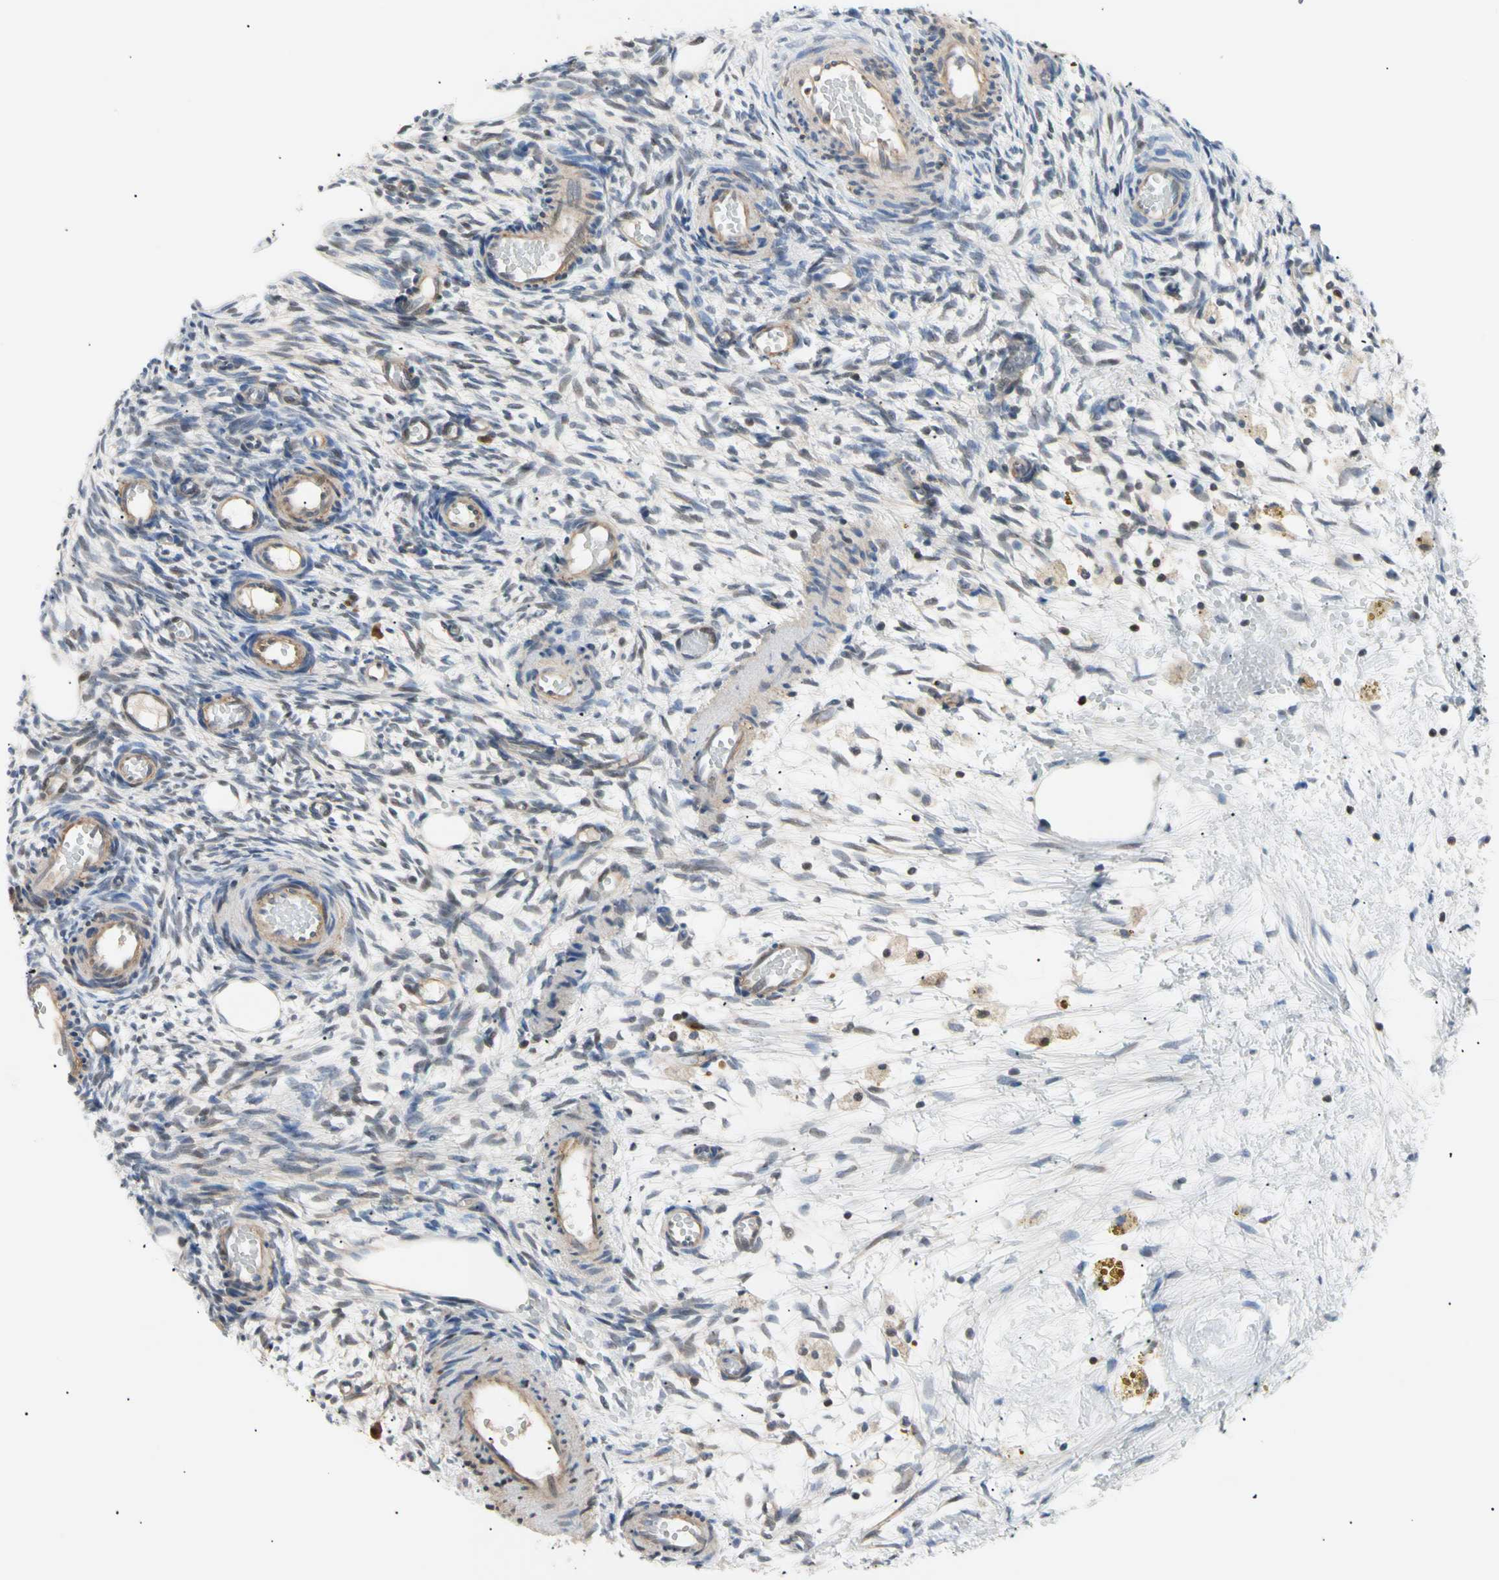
{"staining": {"intensity": "weak", "quantity": "<25%", "location": "cytoplasmic/membranous"}, "tissue": "ovary", "cell_type": "Ovarian stroma cells", "image_type": "normal", "snomed": [{"axis": "morphology", "description": "Normal tissue, NOS"}, {"axis": "topography", "description": "Ovary"}], "caption": "Ovary stained for a protein using IHC displays no expression ovarian stroma cells.", "gene": "SEC23B", "patient": {"sex": "female", "age": 35}}